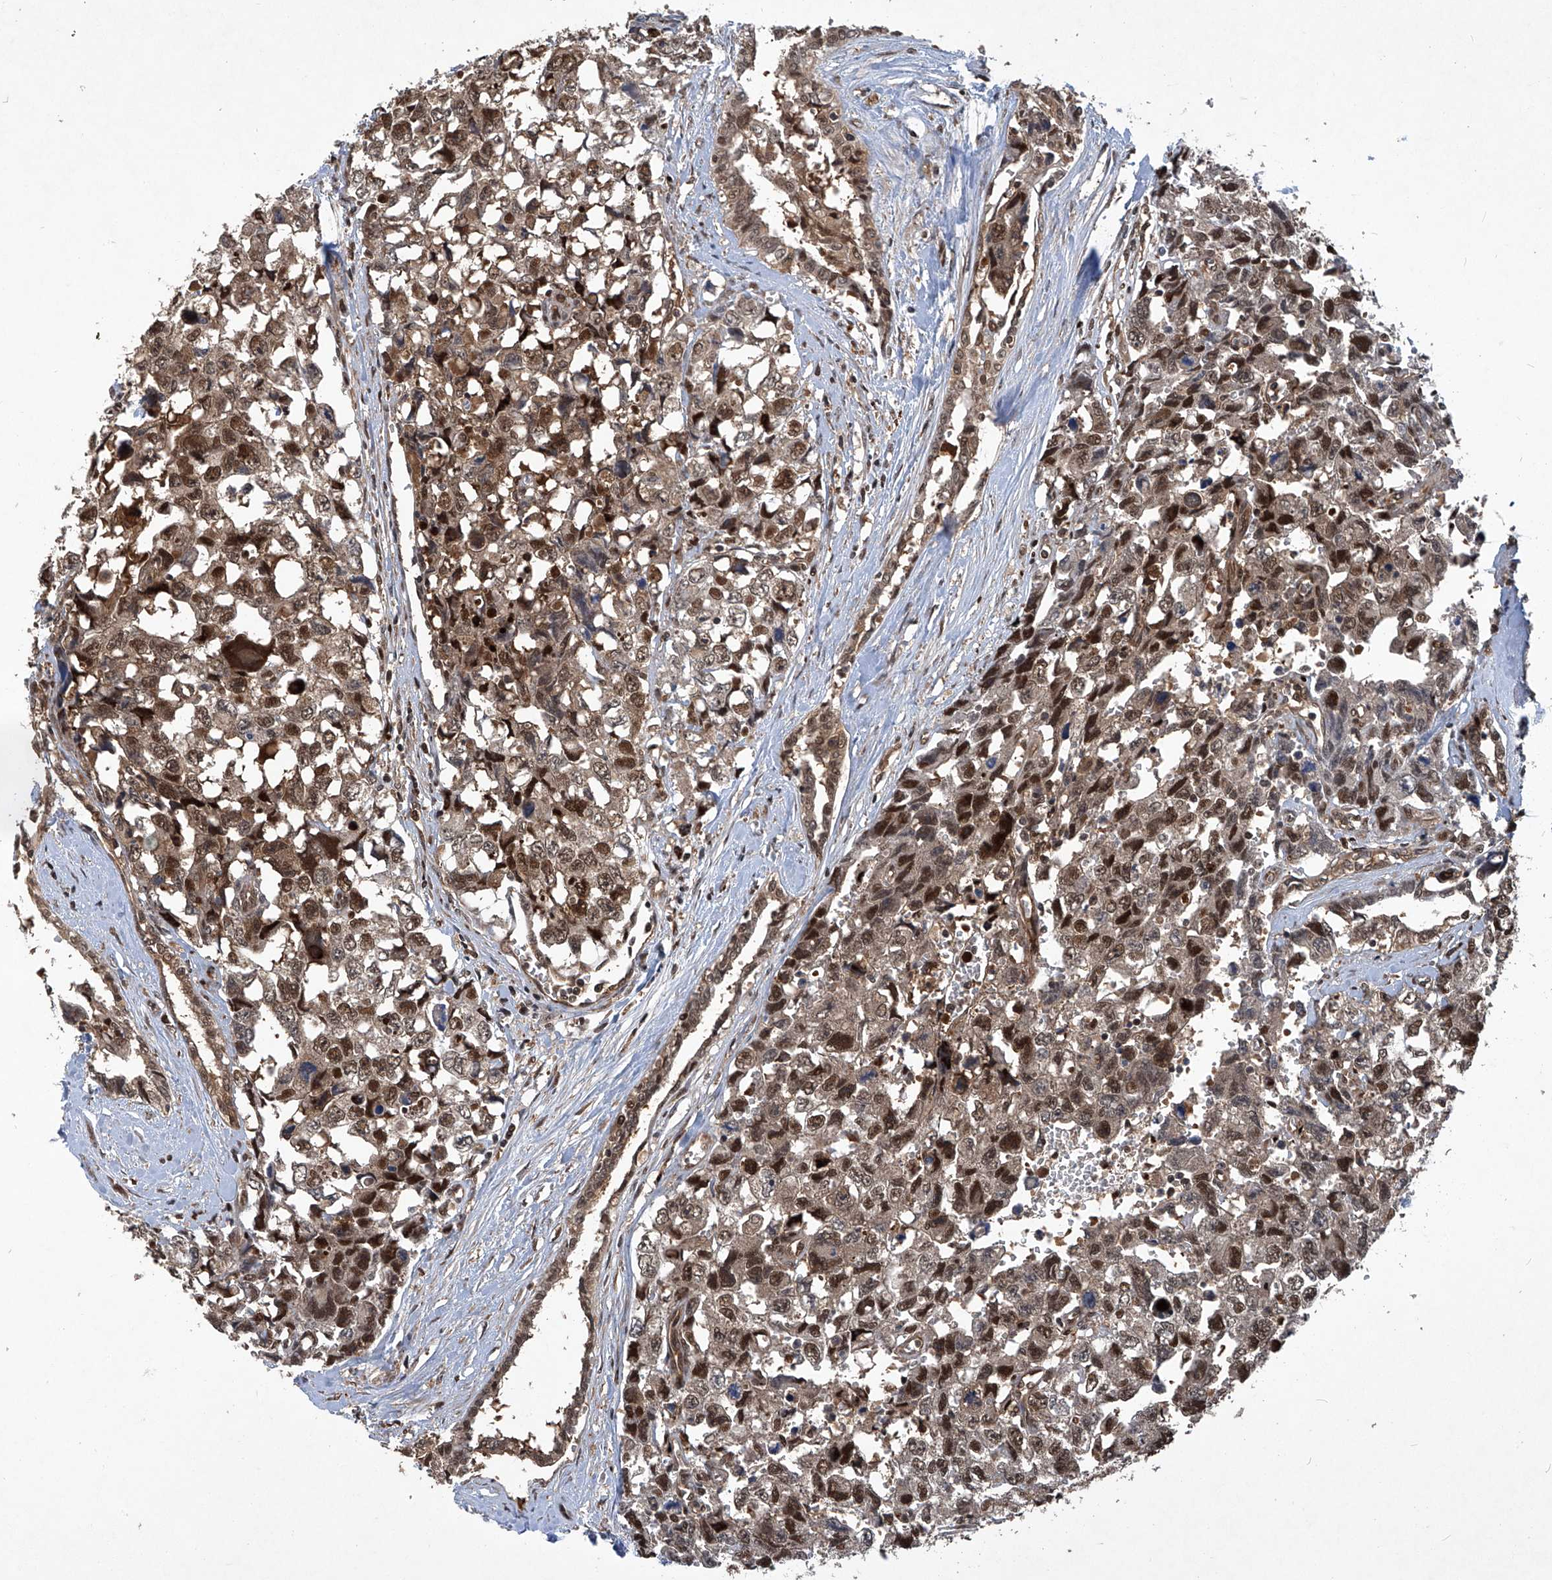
{"staining": {"intensity": "strong", "quantity": ">75%", "location": "cytoplasmic/membranous,nuclear"}, "tissue": "testis cancer", "cell_type": "Tumor cells", "image_type": "cancer", "snomed": [{"axis": "morphology", "description": "Carcinoma, Embryonal, NOS"}, {"axis": "topography", "description": "Testis"}], "caption": "This is a micrograph of IHC staining of embryonal carcinoma (testis), which shows strong expression in the cytoplasmic/membranous and nuclear of tumor cells.", "gene": "PSMB1", "patient": {"sex": "male", "age": 31}}